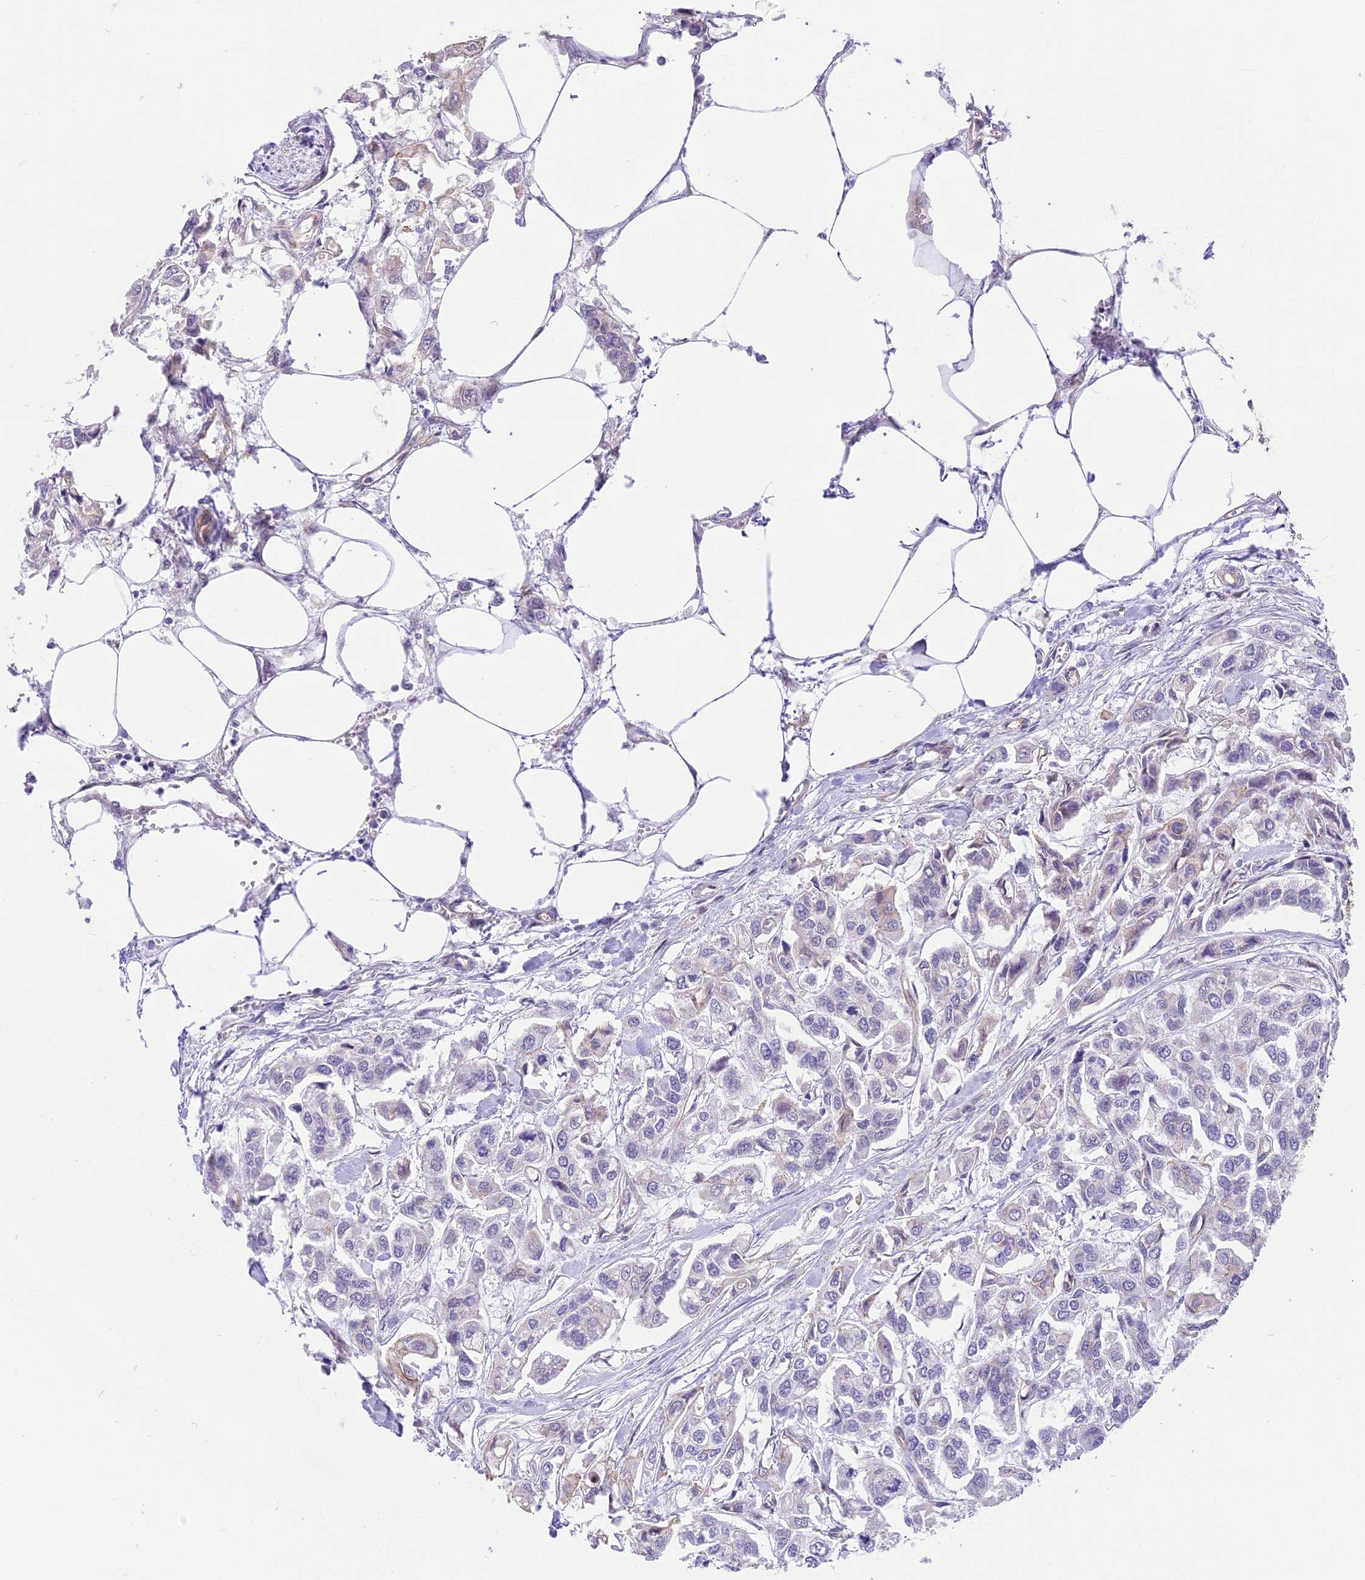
{"staining": {"intensity": "negative", "quantity": "none", "location": "none"}, "tissue": "urothelial cancer", "cell_type": "Tumor cells", "image_type": "cancer", "snomed": [{"axis": "morphology", "description": "Urothelial carcinoma, High grade"}, {"axis": "topography", "description": "Urinary bladder"}], "caption": "Immunohistochemical staining of human high-grade urothelial carcinoma displays no significant staining in tumor cells.", "gene": "R3HDM4", "patient": {"sex": "male", "age": 67}}